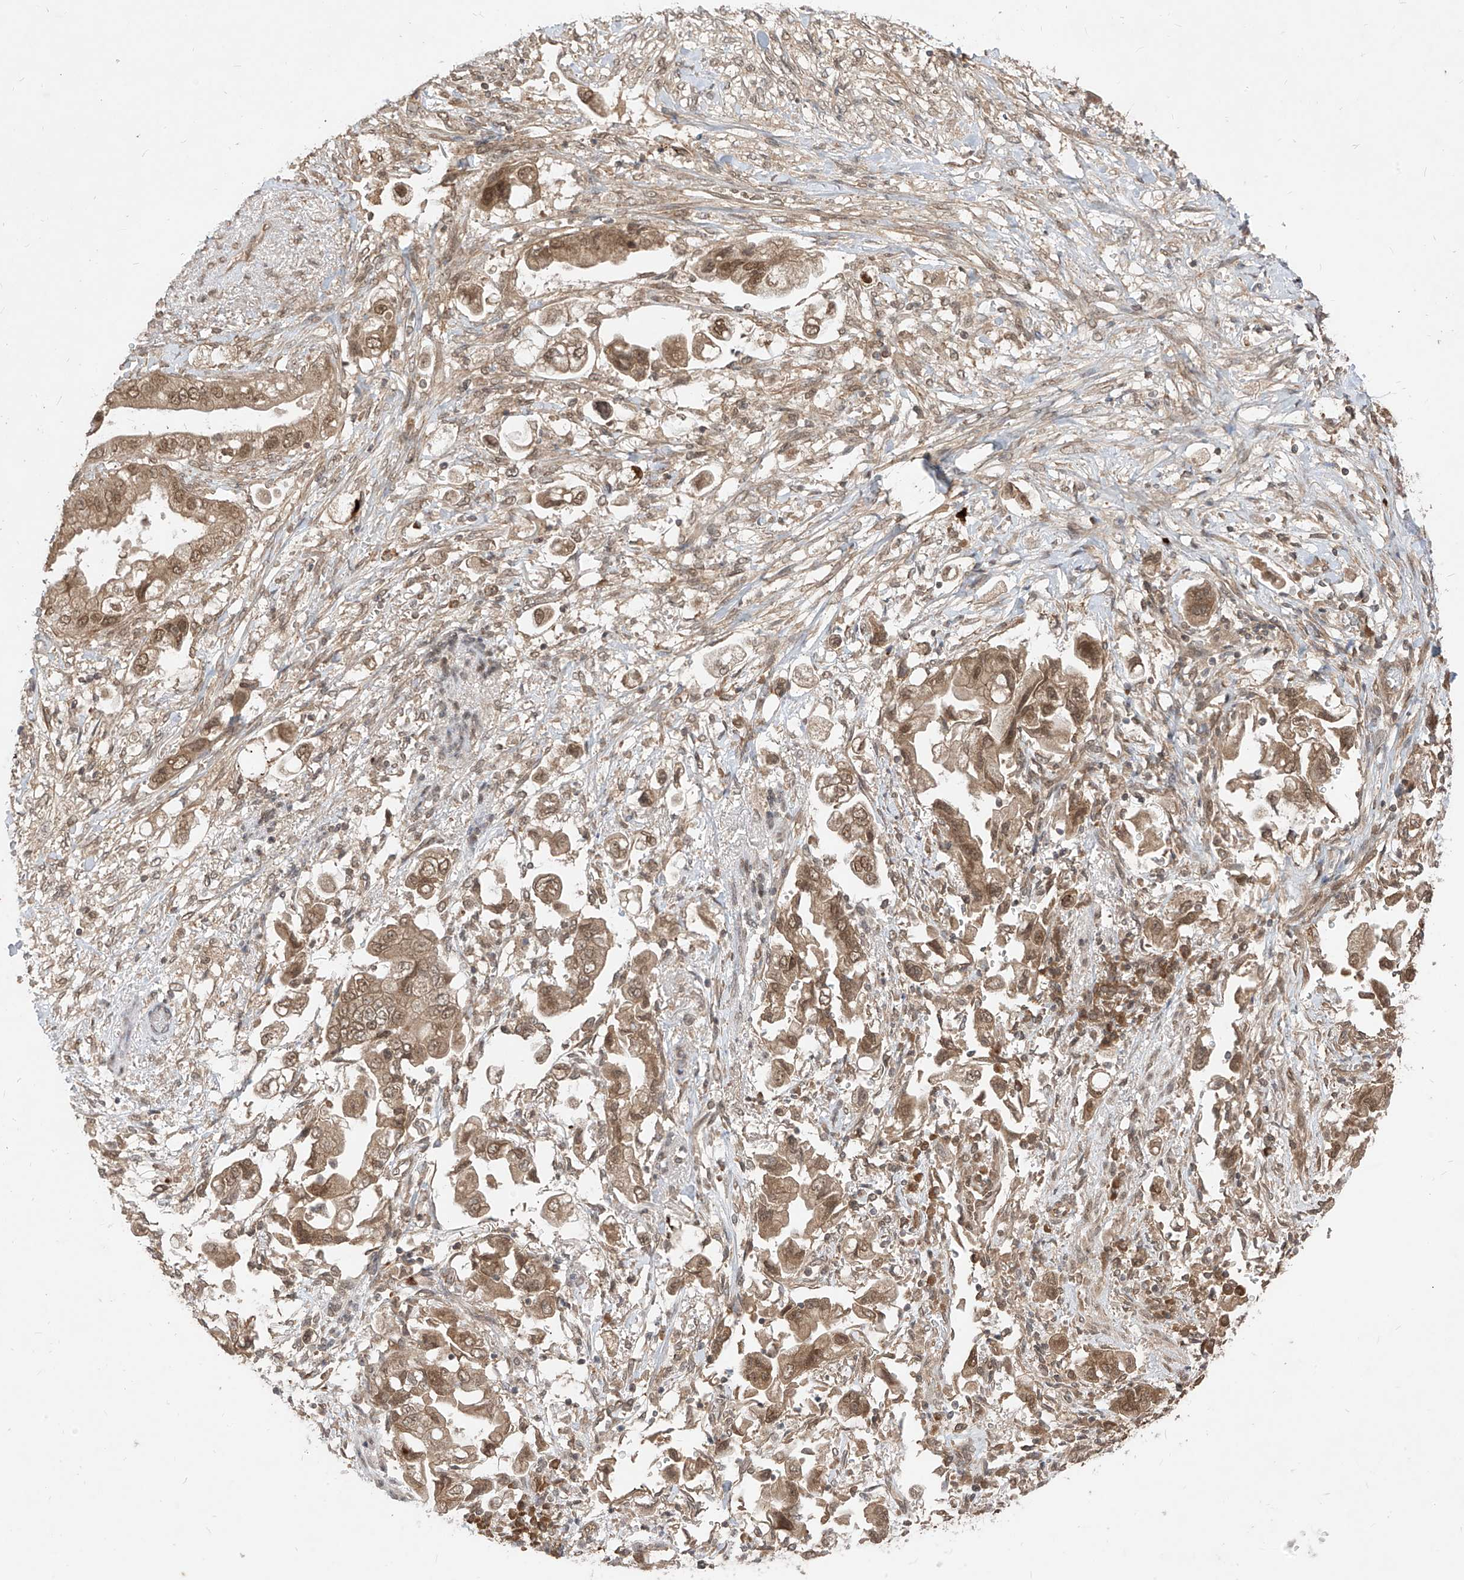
{"staining": {"intensity": "moderate", "quantity": ">75%", "location": "cytoplasmic/membranous,nuclear"}, "tissue": "stomach cancer", "cell_type": "Tumor cells", "image_type": "cancer", "snomed": [{"axis": "morphology", "description": "Adenocarcinoma, NOS"}, {"axis": "topography", "description": "Stomach"}], "caption": "IHC (DAB) staining of human stomach cancer shows moderate cytoplasmic/membranous and nuclear protein expression in about >75% of tumor cells.", "gene": "LCOR", "patient": {"sex": "male", "age": 62}}